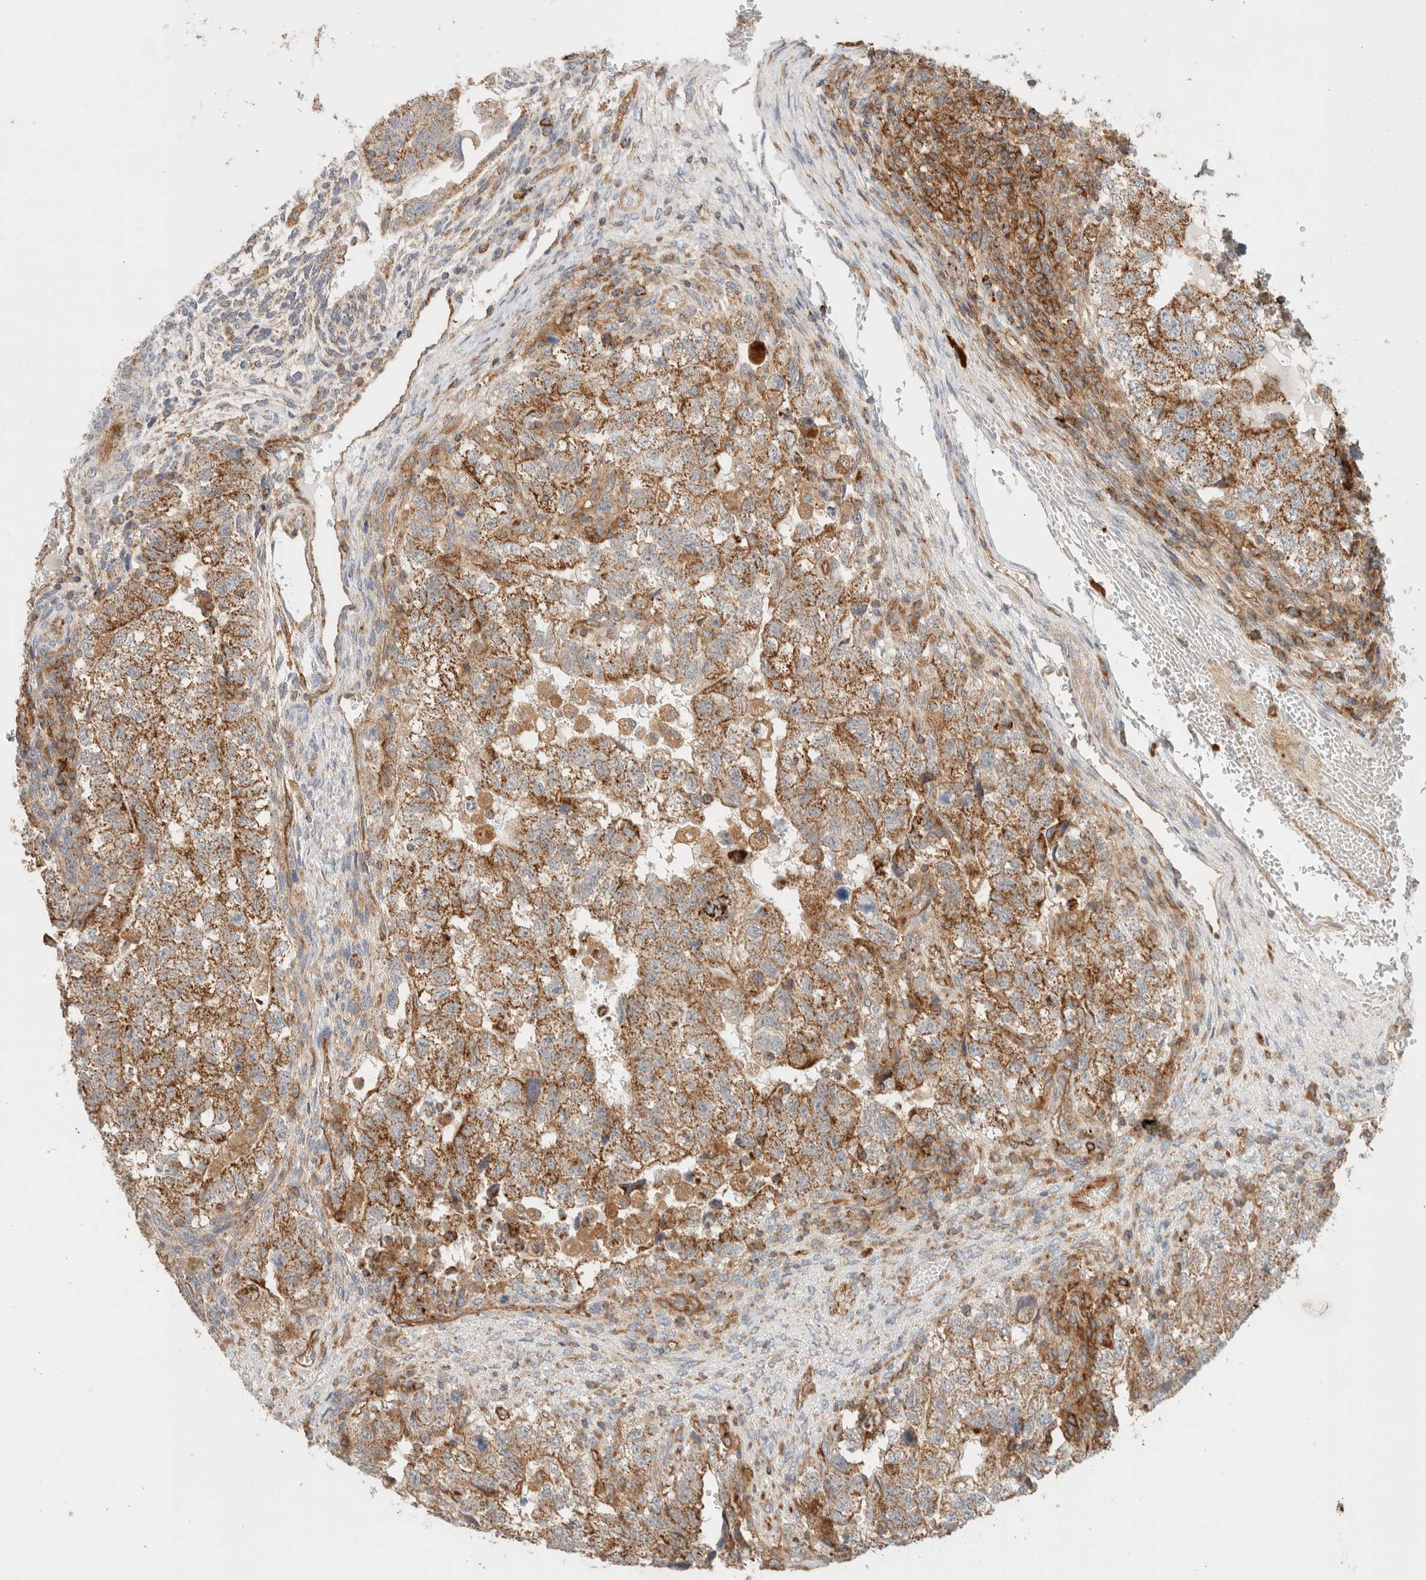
{"staining": {"intensity": "moderate", "quantity": ">75%", "location": "cytoplasmic/membranous"}, "tissue": "testis cancer", "cell_type": "Tumor cells", "image_type": "cancer", "snomed": [{"axis": "morphology", "description": "Carcinoma, Embryonal, NOS"}, {"axis": "topography", "description": "Testis"}], "caption": "Immunohistochemical staining of testis cancer shows medium levels of moderate cytoplasmic/membranous protein positivity in approximately >75% of tumor cells.", "gene": "MRM3", "patient": {"sex": "male", "age": 36}}